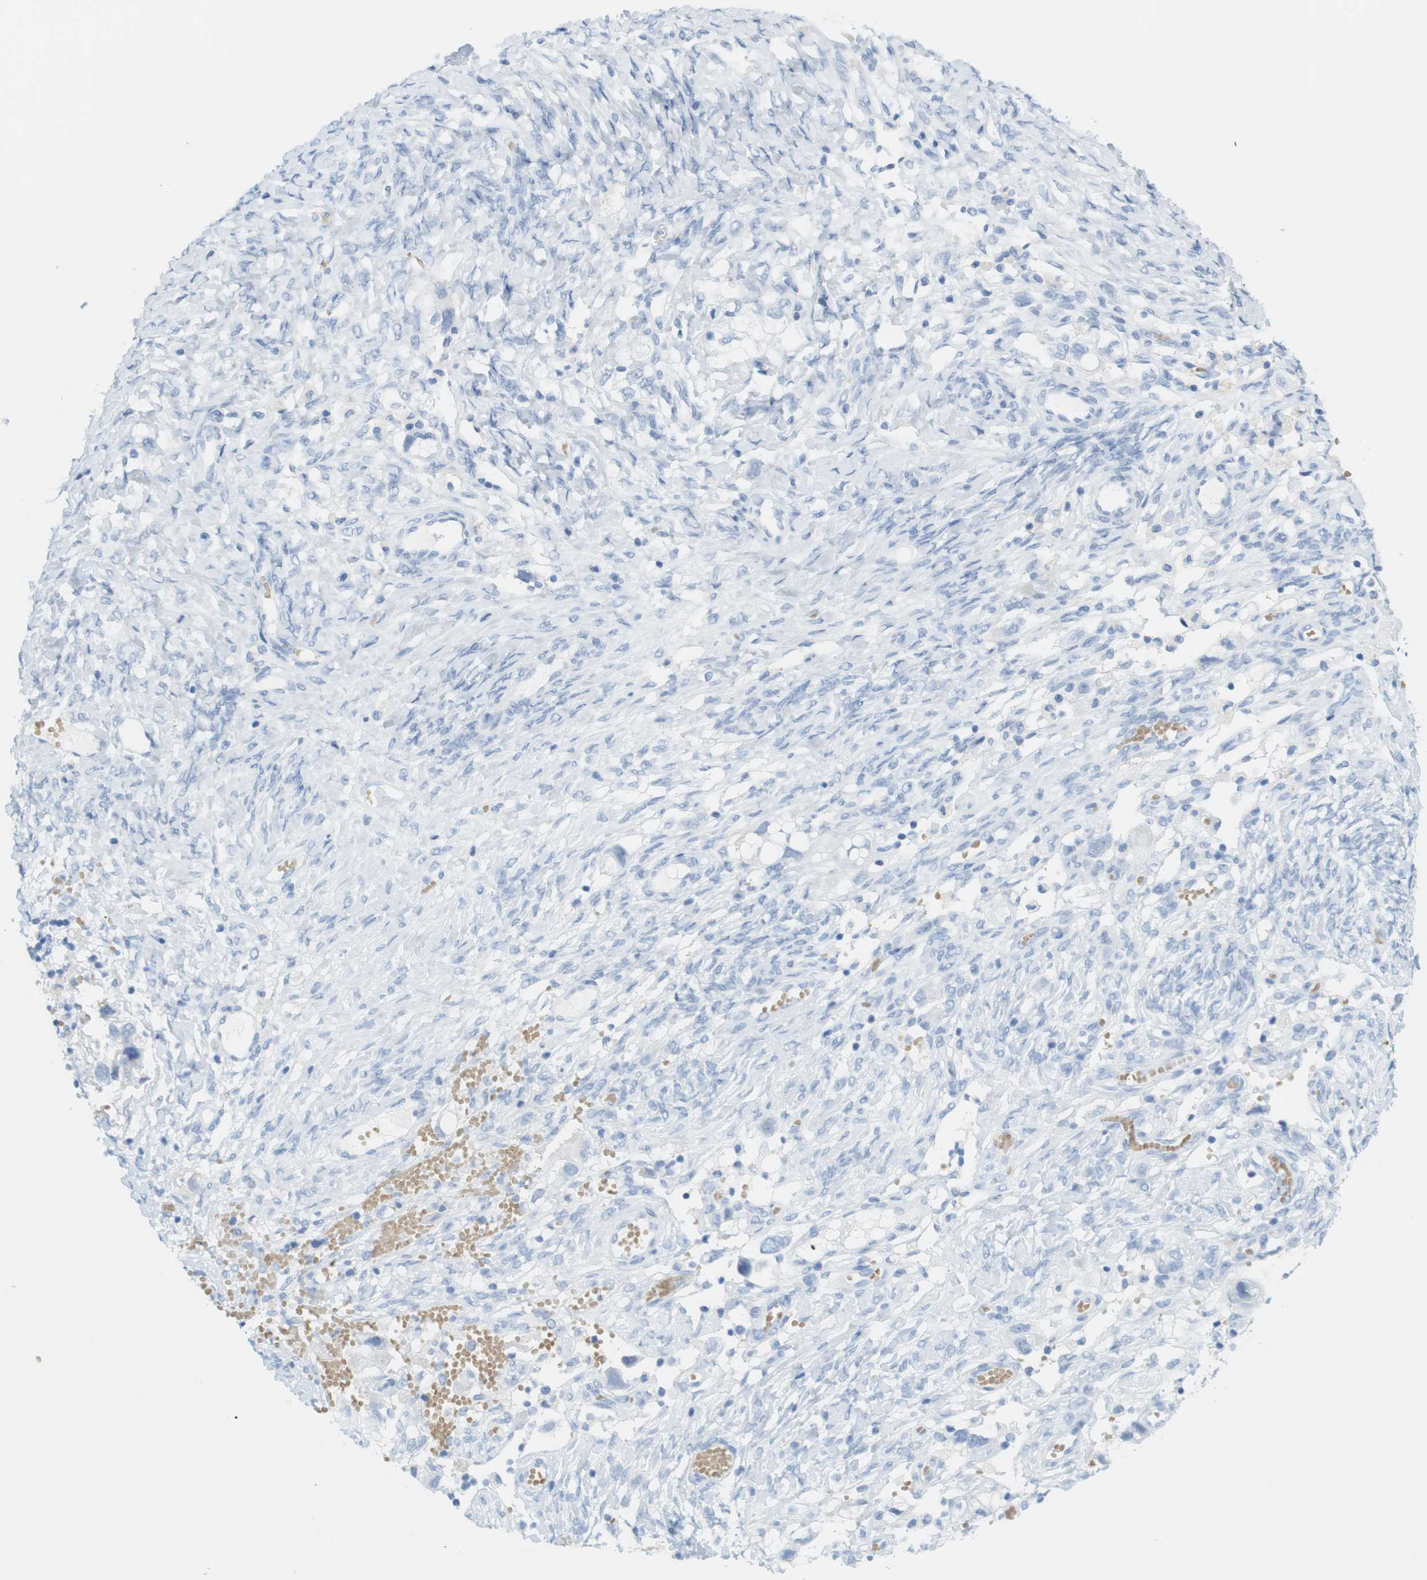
{"staining": {"intensity": "negative", "quantity": "none", "location": "none"}, "tissue": "ovarian cancer", "cell_type": "Tumor cells", "image_type": "cancer", "snomed": [{"axis": "morphology", "description": "Carcinoma, NOS"}, {"axis": "morphology", "description": "Cystadenocarcinoma, serous, NOS"}, {"axis": "topography", "description": "Ovary"}], "caption": "This is a histopathology image of immunohistochemistry (IHC) staining of serous cystadenocarcinoma (ovarian), which shows no staining in tumor cells.", "gene": "TNNT2", "patient": {"sex": "female", "age": 69}}